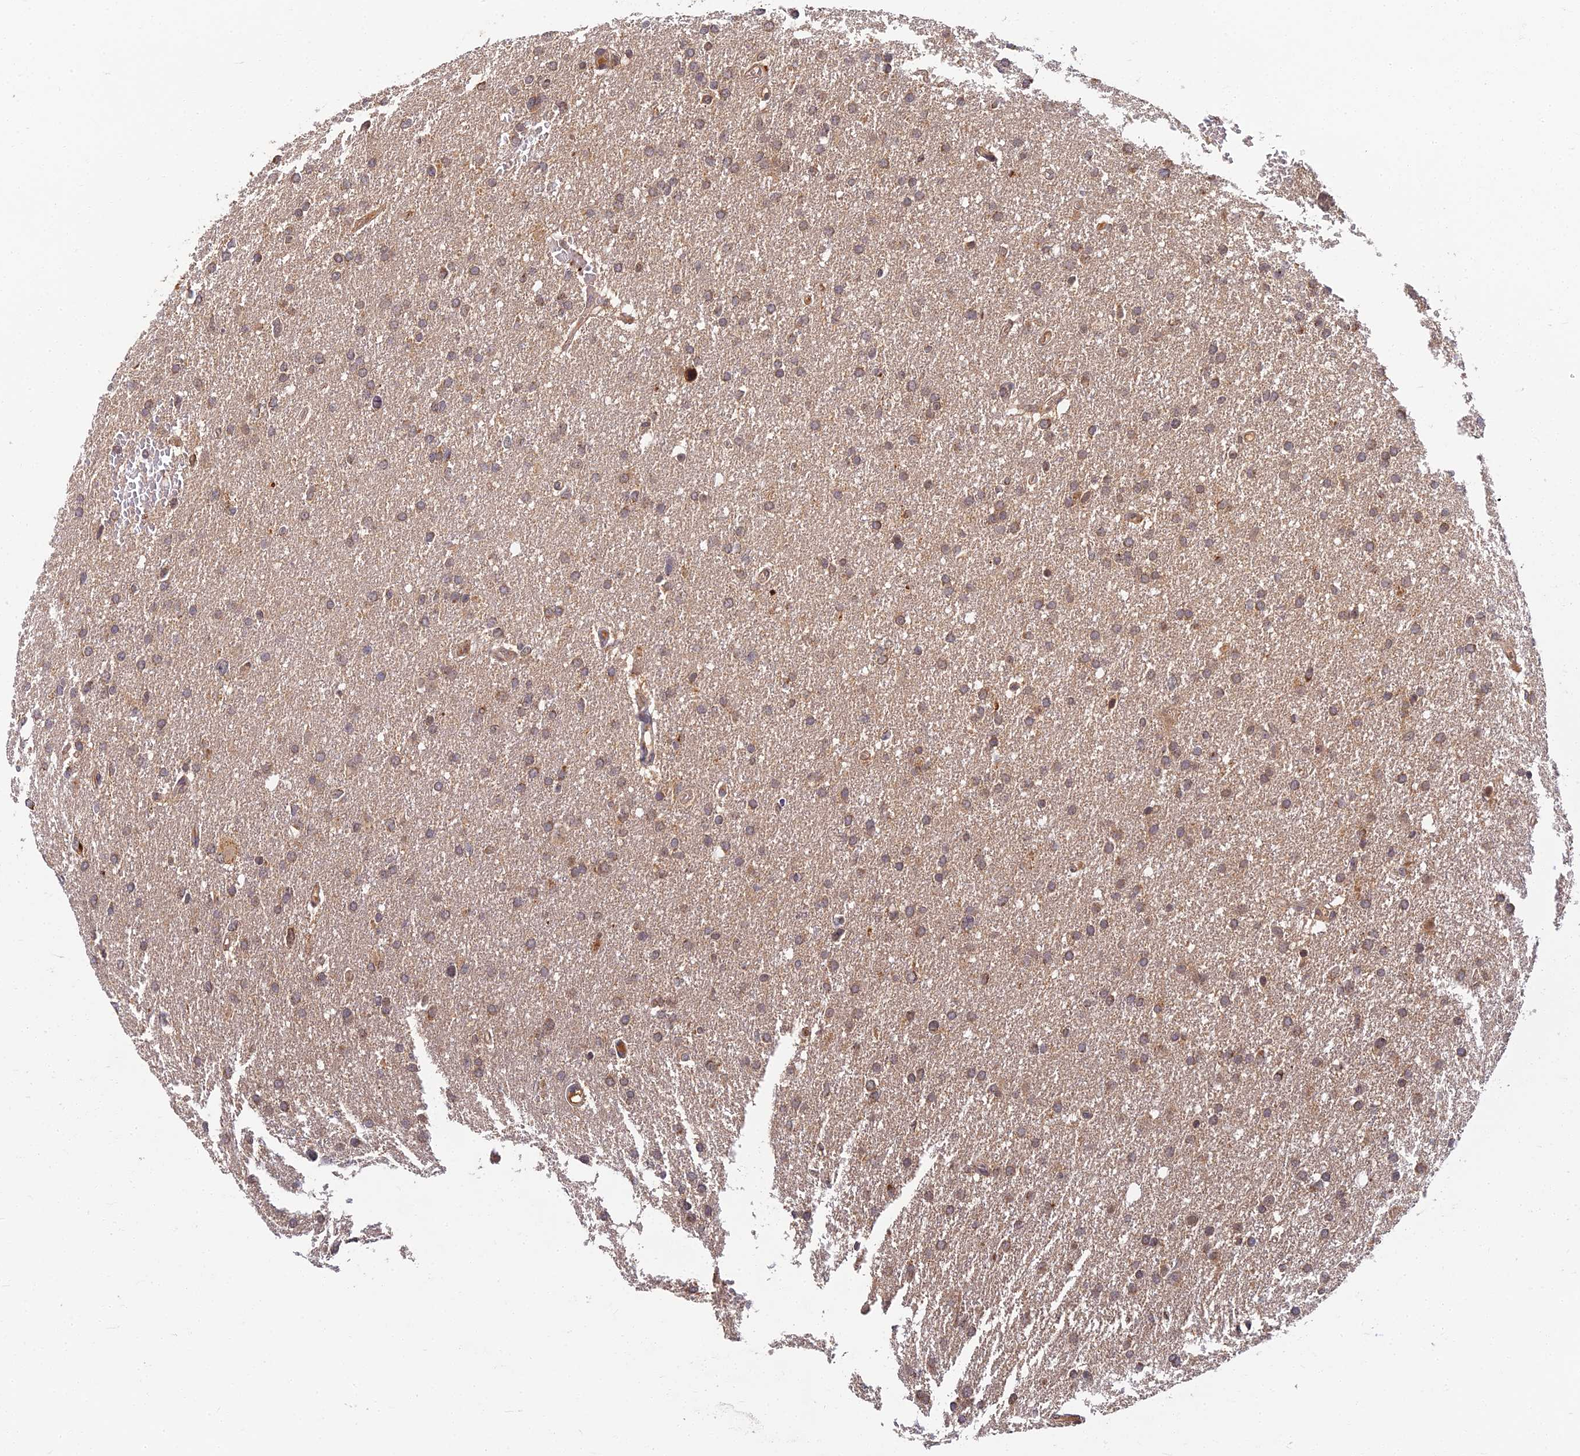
{"staining": {"intensity": "weak", "quantity": ">75%", "location": "cytoplasmic/membranous"}, "tissue": "glioma", "cell_type": "Tumor cells", "image_type": "cancer", "snomed": [{"axis": "morphology", "description": "Glioma, malignant, High grade"}, {"axis": "topography", "description": "Cerebral cortex"}], "caption": "The micrograph reveals a brown stain indicating the presence of a protein in the cytoplasmic/membranous of tumor cells in glioma.", "gene": "RGL3", "patient": {"sex": "female", "age": 36}}